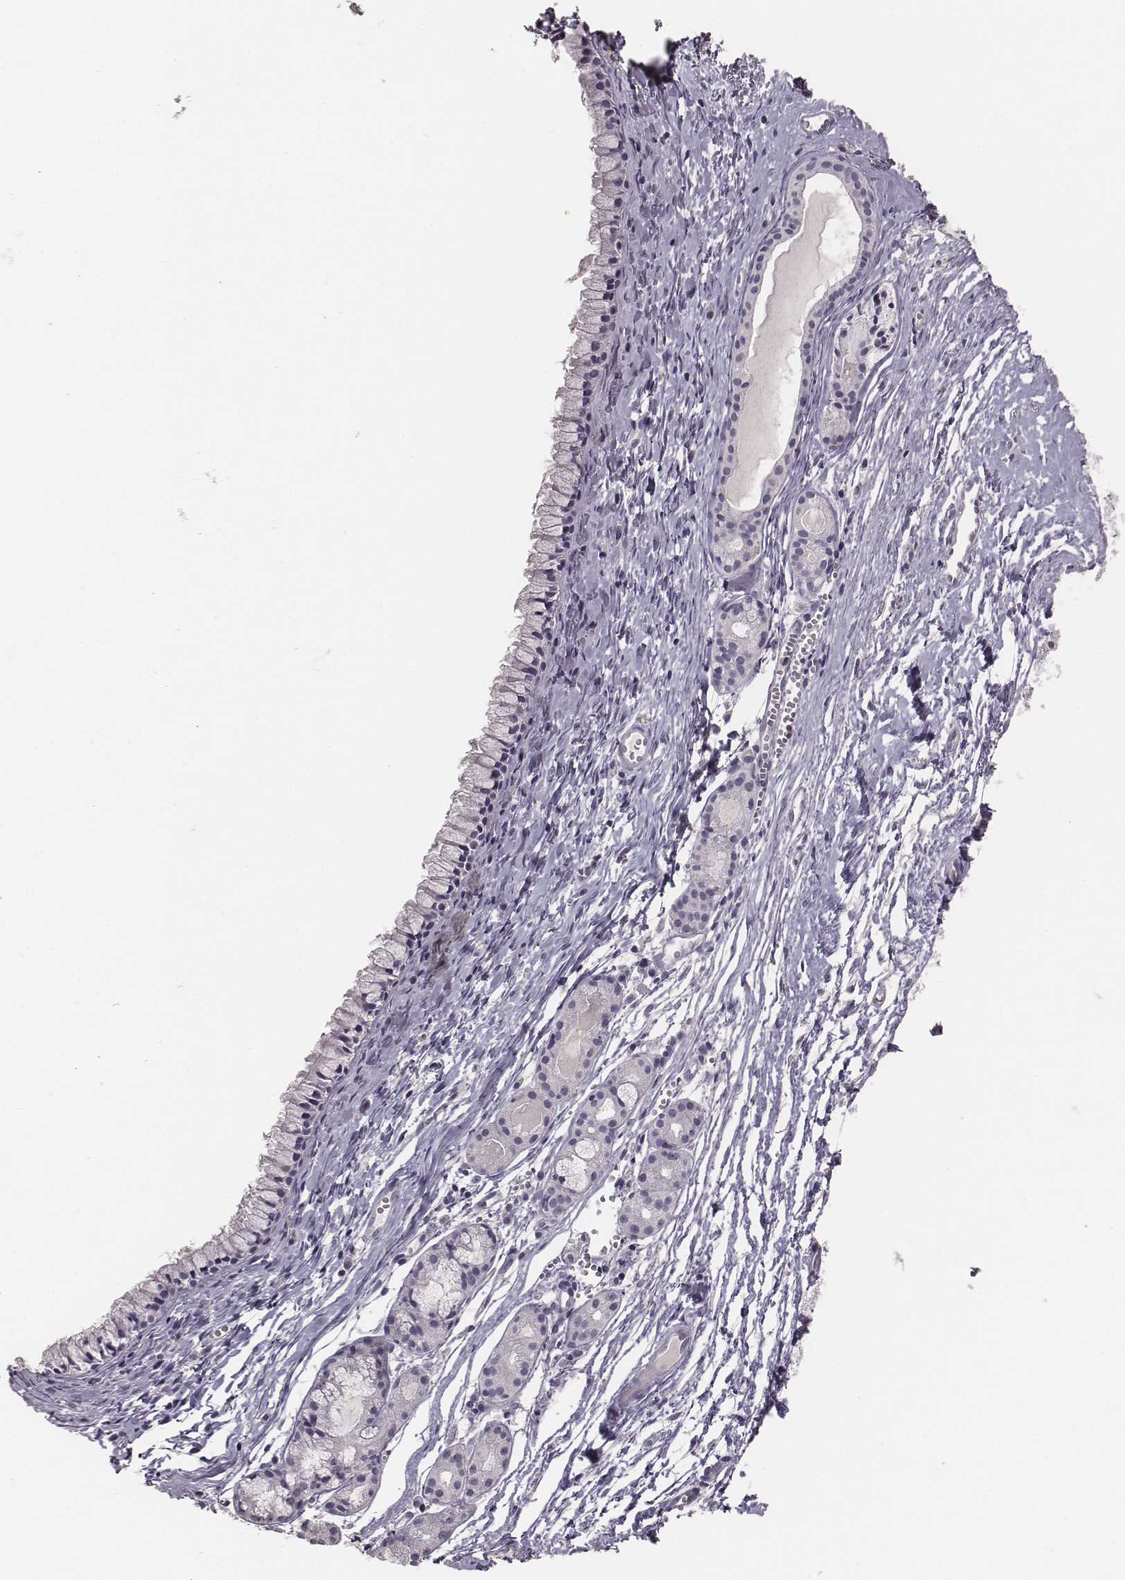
{"staining": {"intensity": "negative", "quantity": "none", "location": "none"}, "tissue": "nasopharynx", "cell_type": "Respiratory epithelial cells", "image_type": "normal", "snomed": [{"axis": "morphology", "description": "Normal tissue, NOS"}, {"axis": "topography", "description": "Nasopharynx"}], "caption": "This photomicrograph is of unremarkable nasopharynx stained with immunohistochemistry to label a protein in brown with the nuclei are counter-stained blue. There is no staining in respiratory epithelial cells.", "gene": "NIFK", "patient": {"sex": "male", "age": 83}}